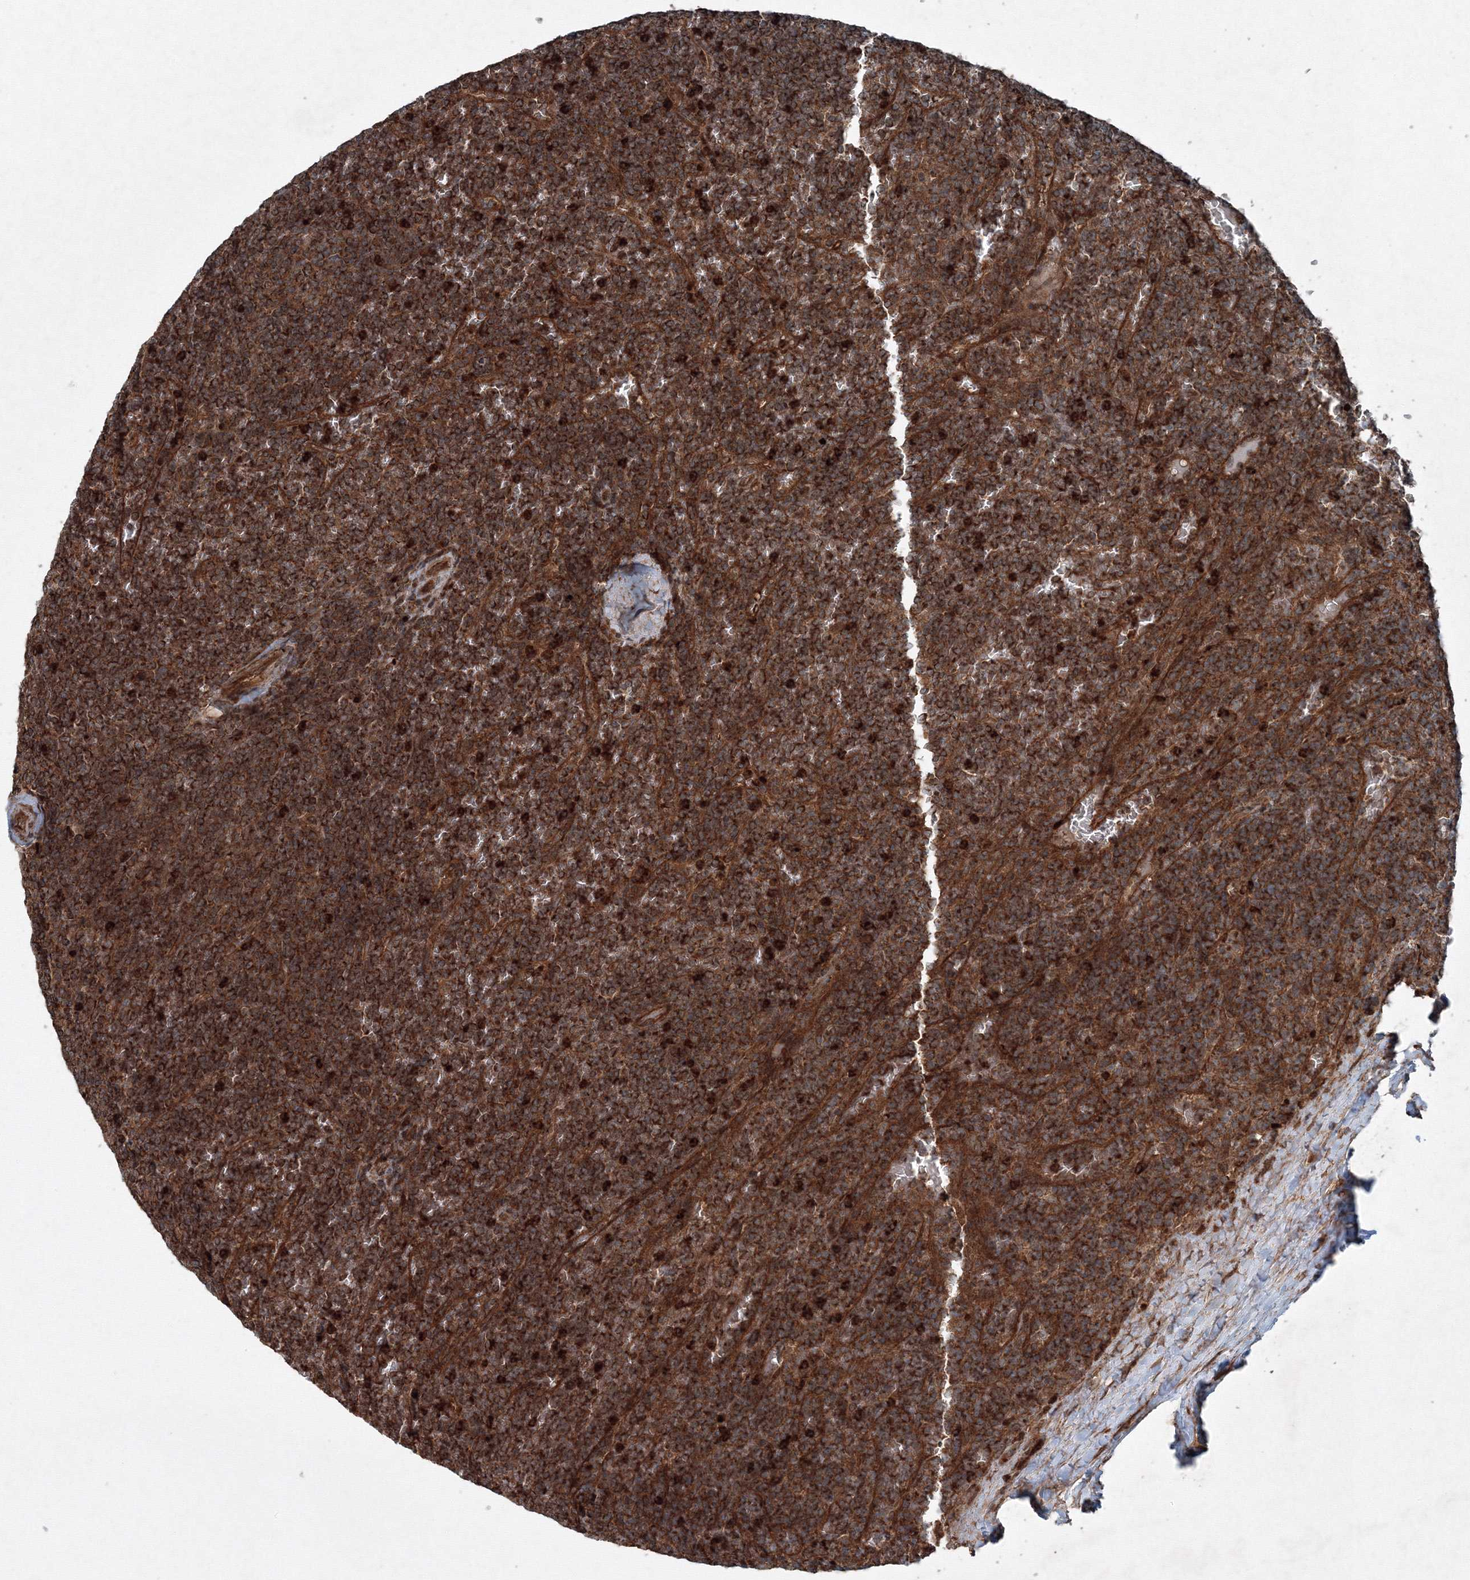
{"staining": {"intensity": "strong", "quantity": ">75%", "location": "cytoplasmic/membranous"}, "tissue": "lymphoma", "cell_type": "Tumor cells", "image_type": "cancer", "snomed": [{"axis": "morphology", "description": "Malignant lymphoma, non-Hodgkin's type, Low grade"}, {"axis": "topography", "description": "Spleen"}], "caption": "Low-grade malignant lymphoma, non-Hodgkin's type was stained to show a protein in brown. There is high levels of strong cytoplasmic/membranous positivity in about >75% of tumor cells.", "gene": "COPS7B", "patient": {"sex": "female", "age": 19}}